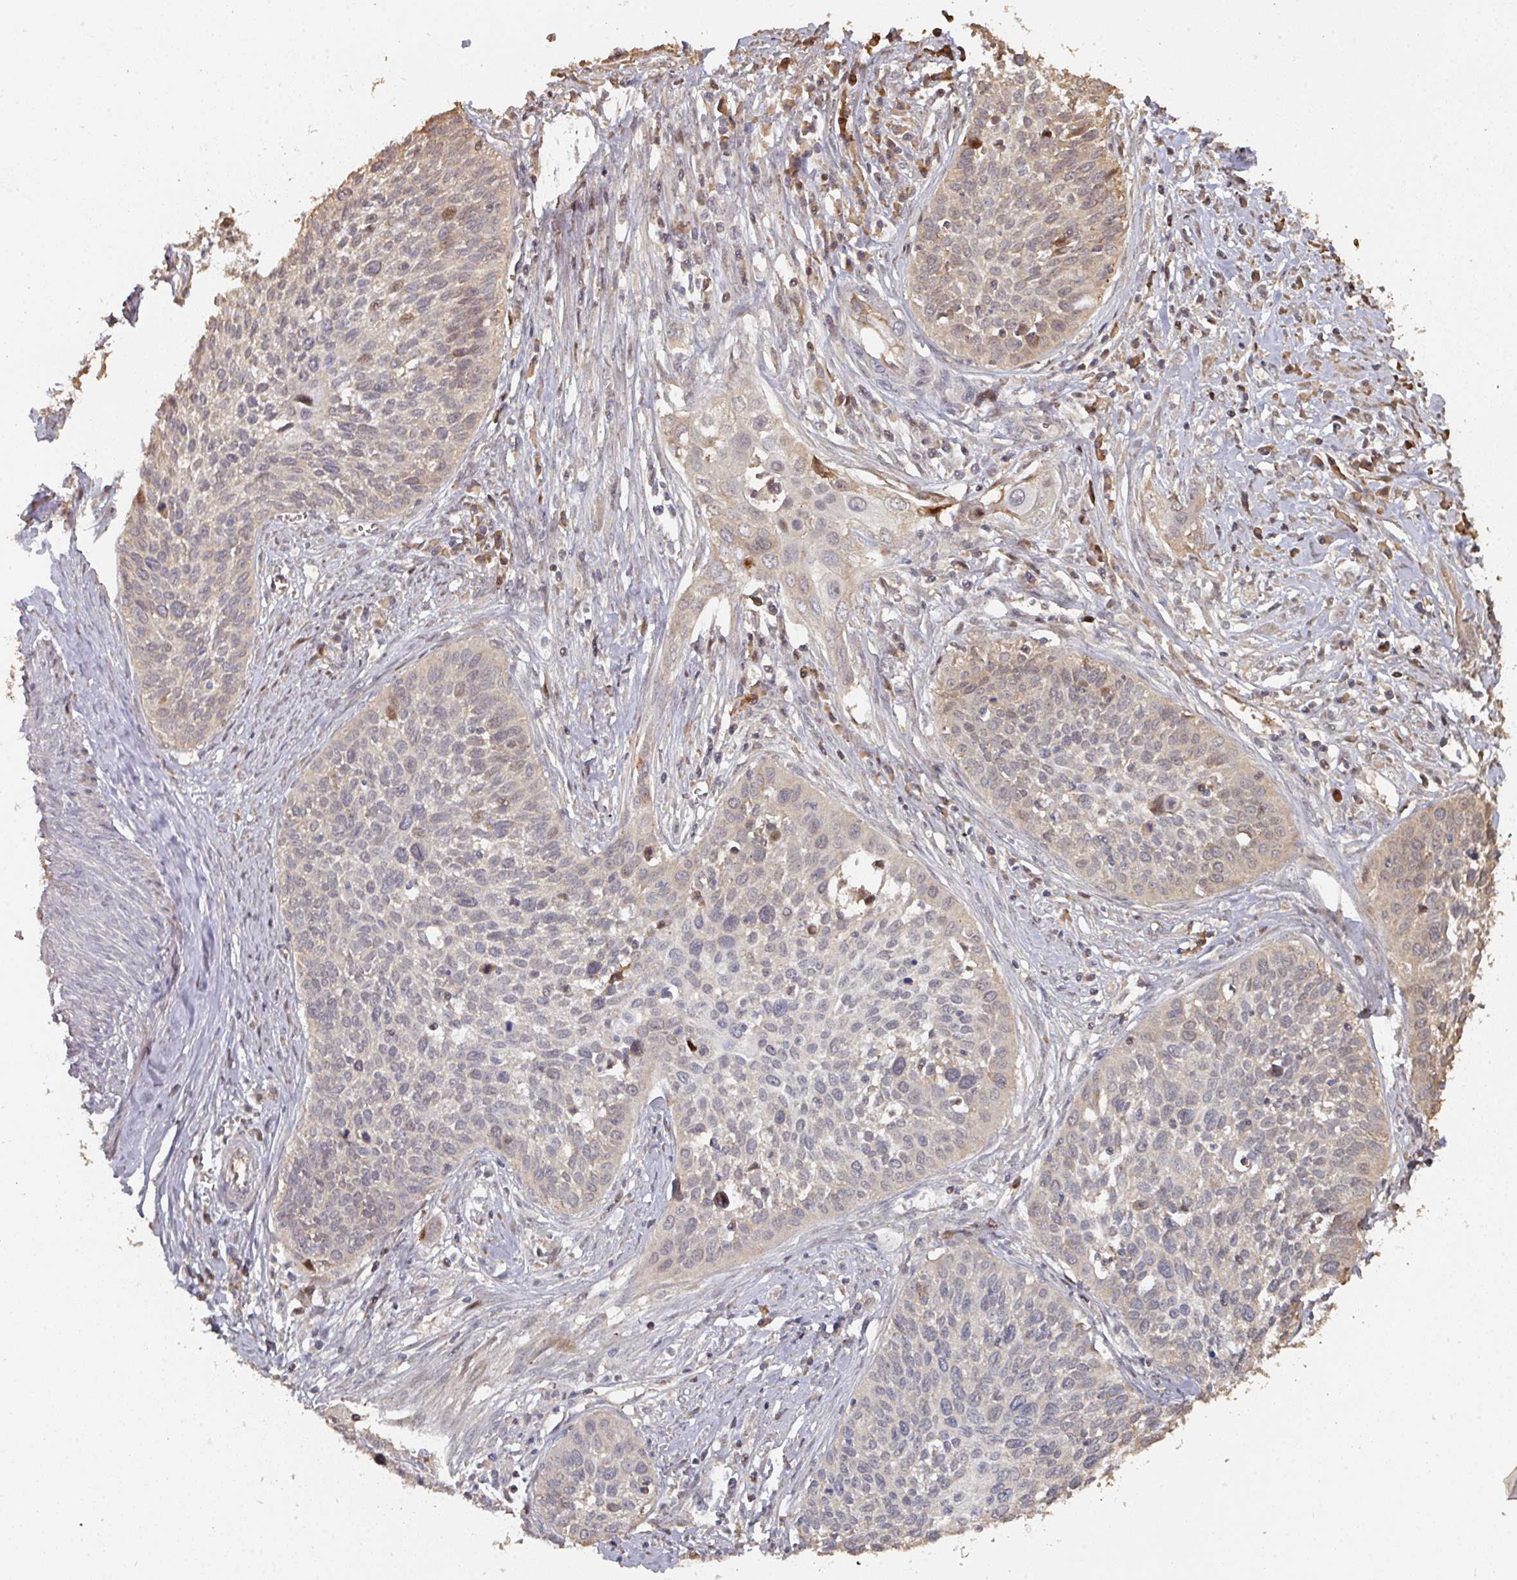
{"staining": {"intensity": "weak", "quantity": "<25%", "location": "cytoplasmic/membranous,nuclear"}, "tissue": "cervical cancer", "cell_type": "Tumor cells", "image_type": "cancer", "snomed": [{"axis": "morphology", "description": "Squamous cell carcinoma, NOS"}, {"axis": "topography", "description": "Cervix"}], "caption": "A high-resolution photomicrograph shows immunohistochemistry (IHC) staining of cervical squamous cell carcinoma, which reveals no significant expression in tumor cells.", "gene": "CA7", "patient": {"sex": "female", "age": 34}}